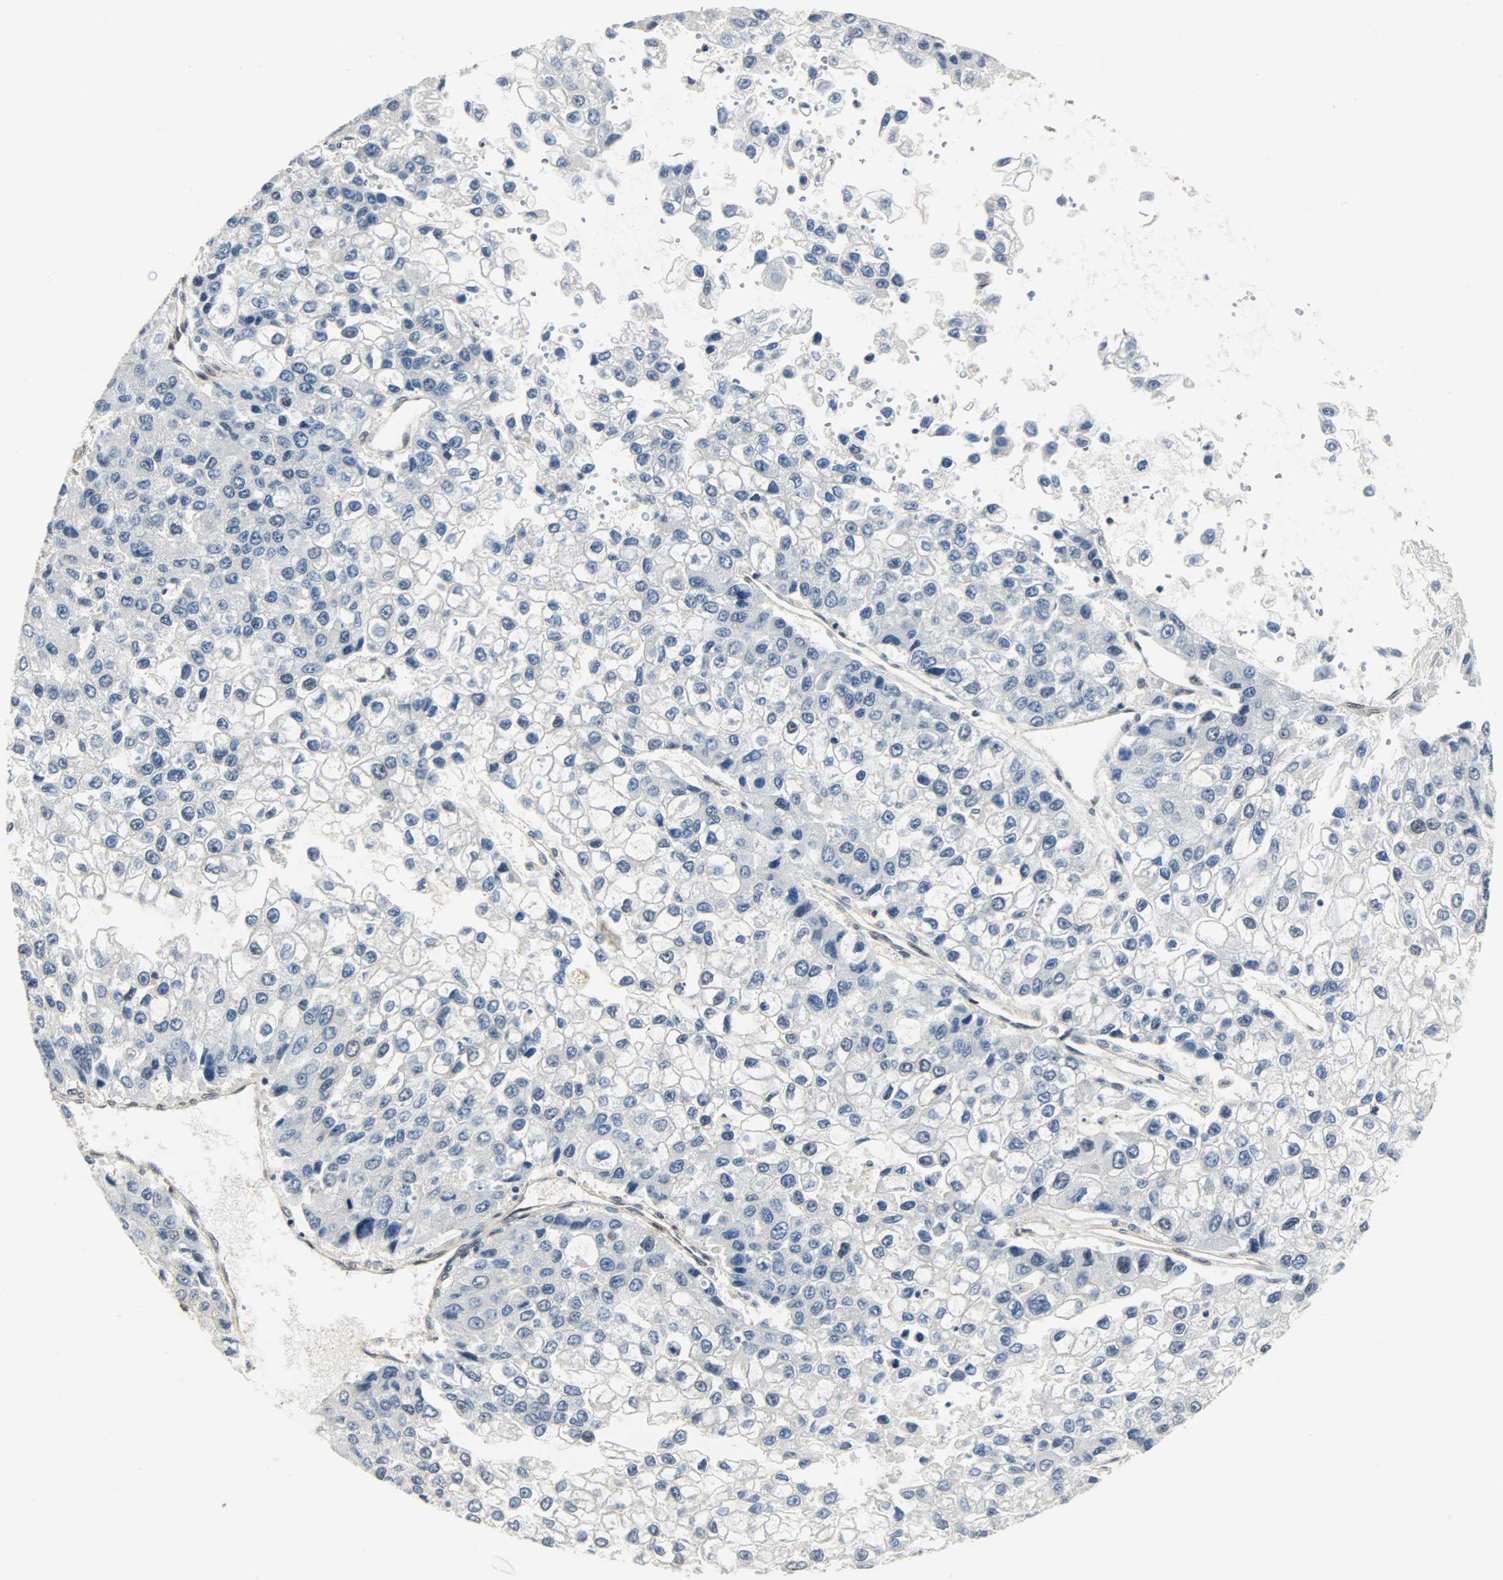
{"staining": {"intensity": "negative", "quantity": "none", "location": "none"}, "tissue": "liver cancer", "cell_type": "Tumor cells", "image_type": "cancer", "snomed": [{"axis": "morphology", "description": "Carcinoma, Hepatocellular, NOS"}, {"axis": "topography", "description": "Liver"}], "caption": "A micrograph of human liver cancer (hepatocellular carcinoma) is negative for staining in tumor cells.", "gene": "NPEPL1", "patient": {"sex": "female", "age": 66}}